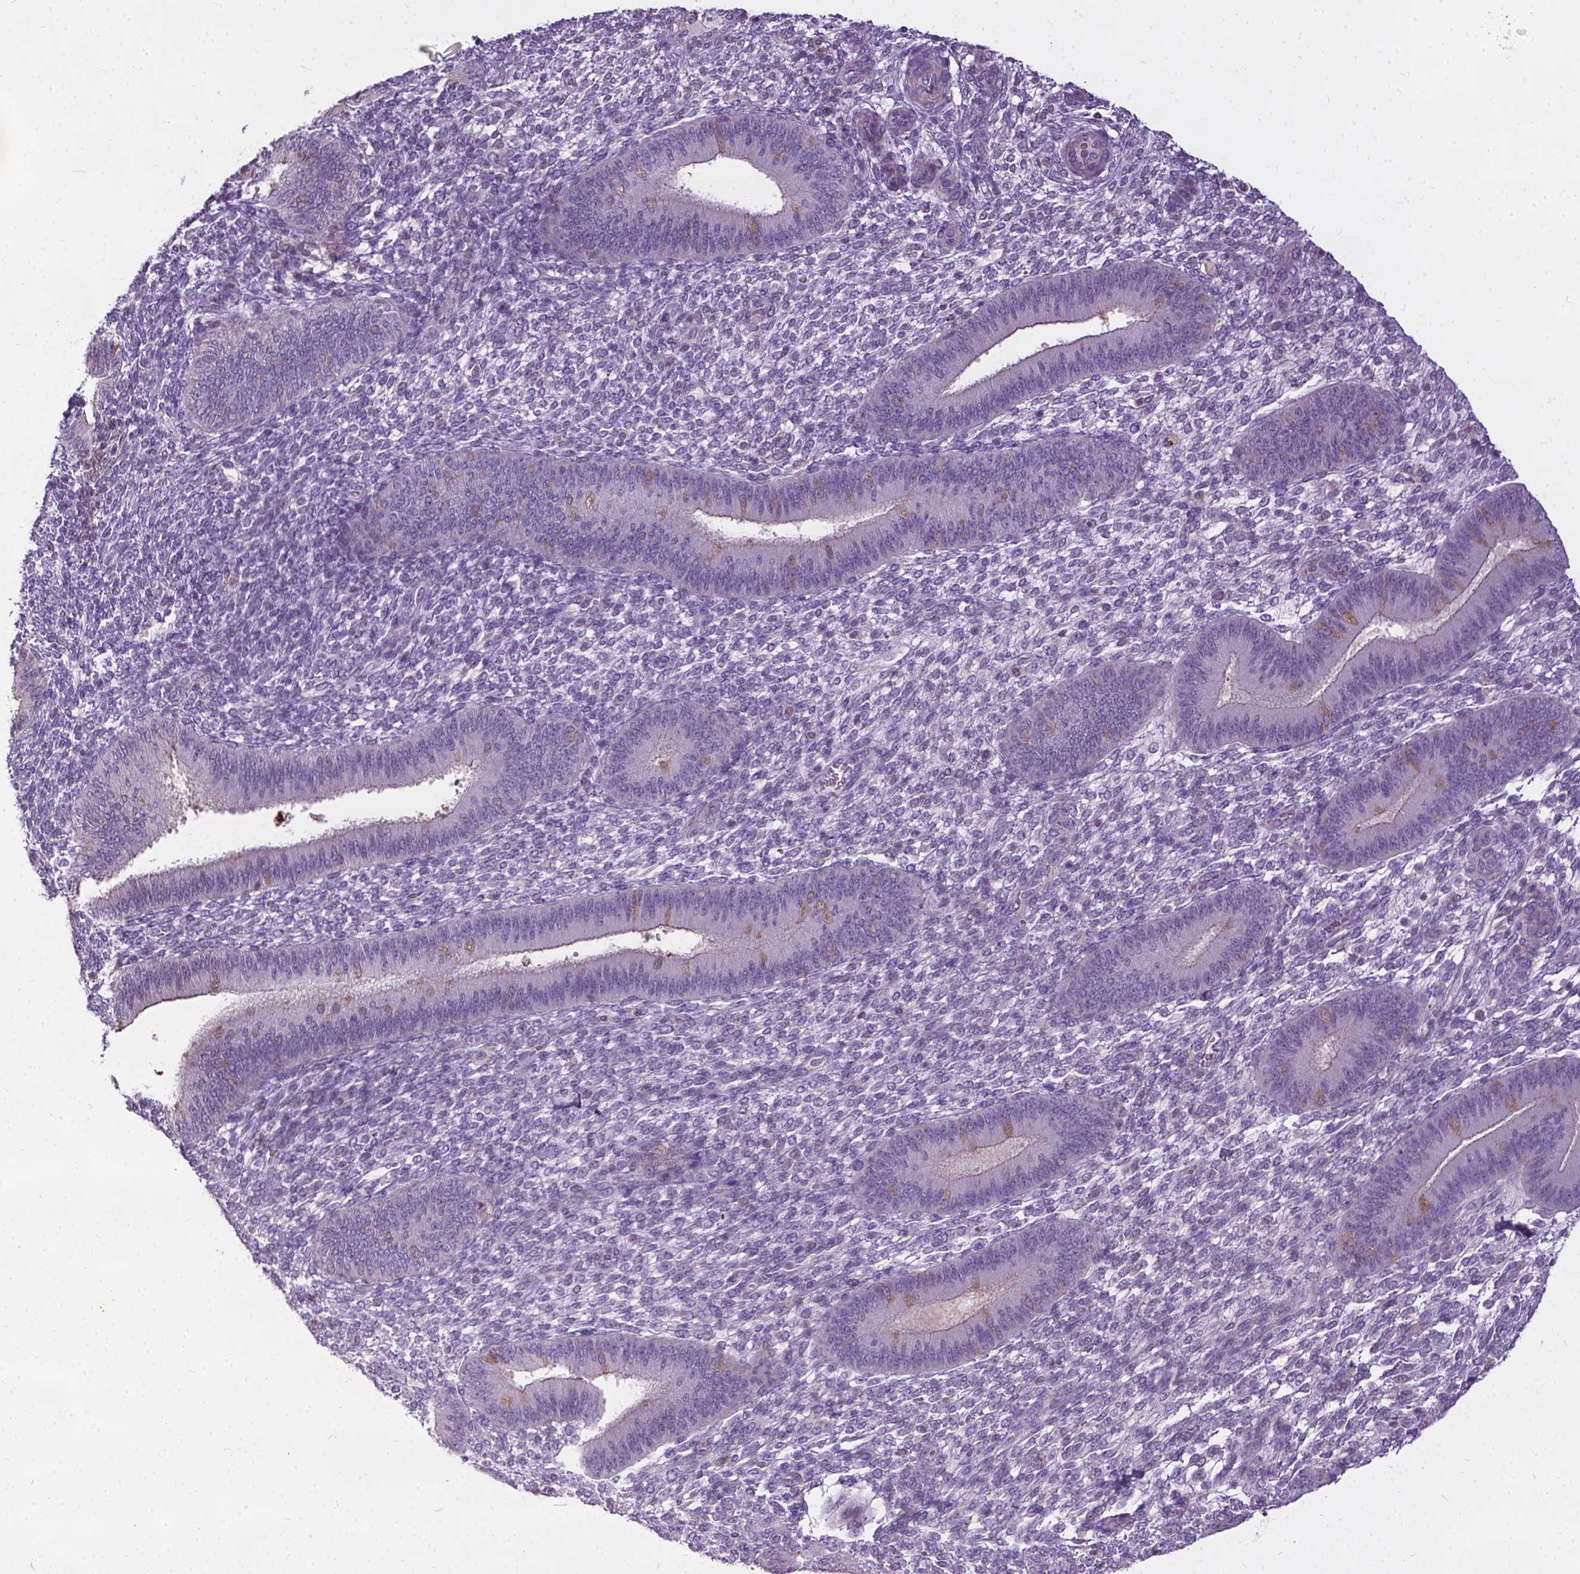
{"staining": {"intensity": "negative", "quantity": "none", "location": "none"}, "tissue": "endometrium", "cell_type": "Cells in endometrial stroma", "image_type": "normal", "snomed": [{"axis": "morphology", "description": "Normal tissue, NOS"}, {"axis": "topography", "description": "Endometrium"}], "caption": "Immunohistochemistry of unremarkable human endometrium demonstrates no staining in cells in endometrial stroma. (DAB (3,3'-diaminobenzidine) IHC, high magnification).", "gene": "JAK3", "patient": {"sex": "female", "age": 39}}